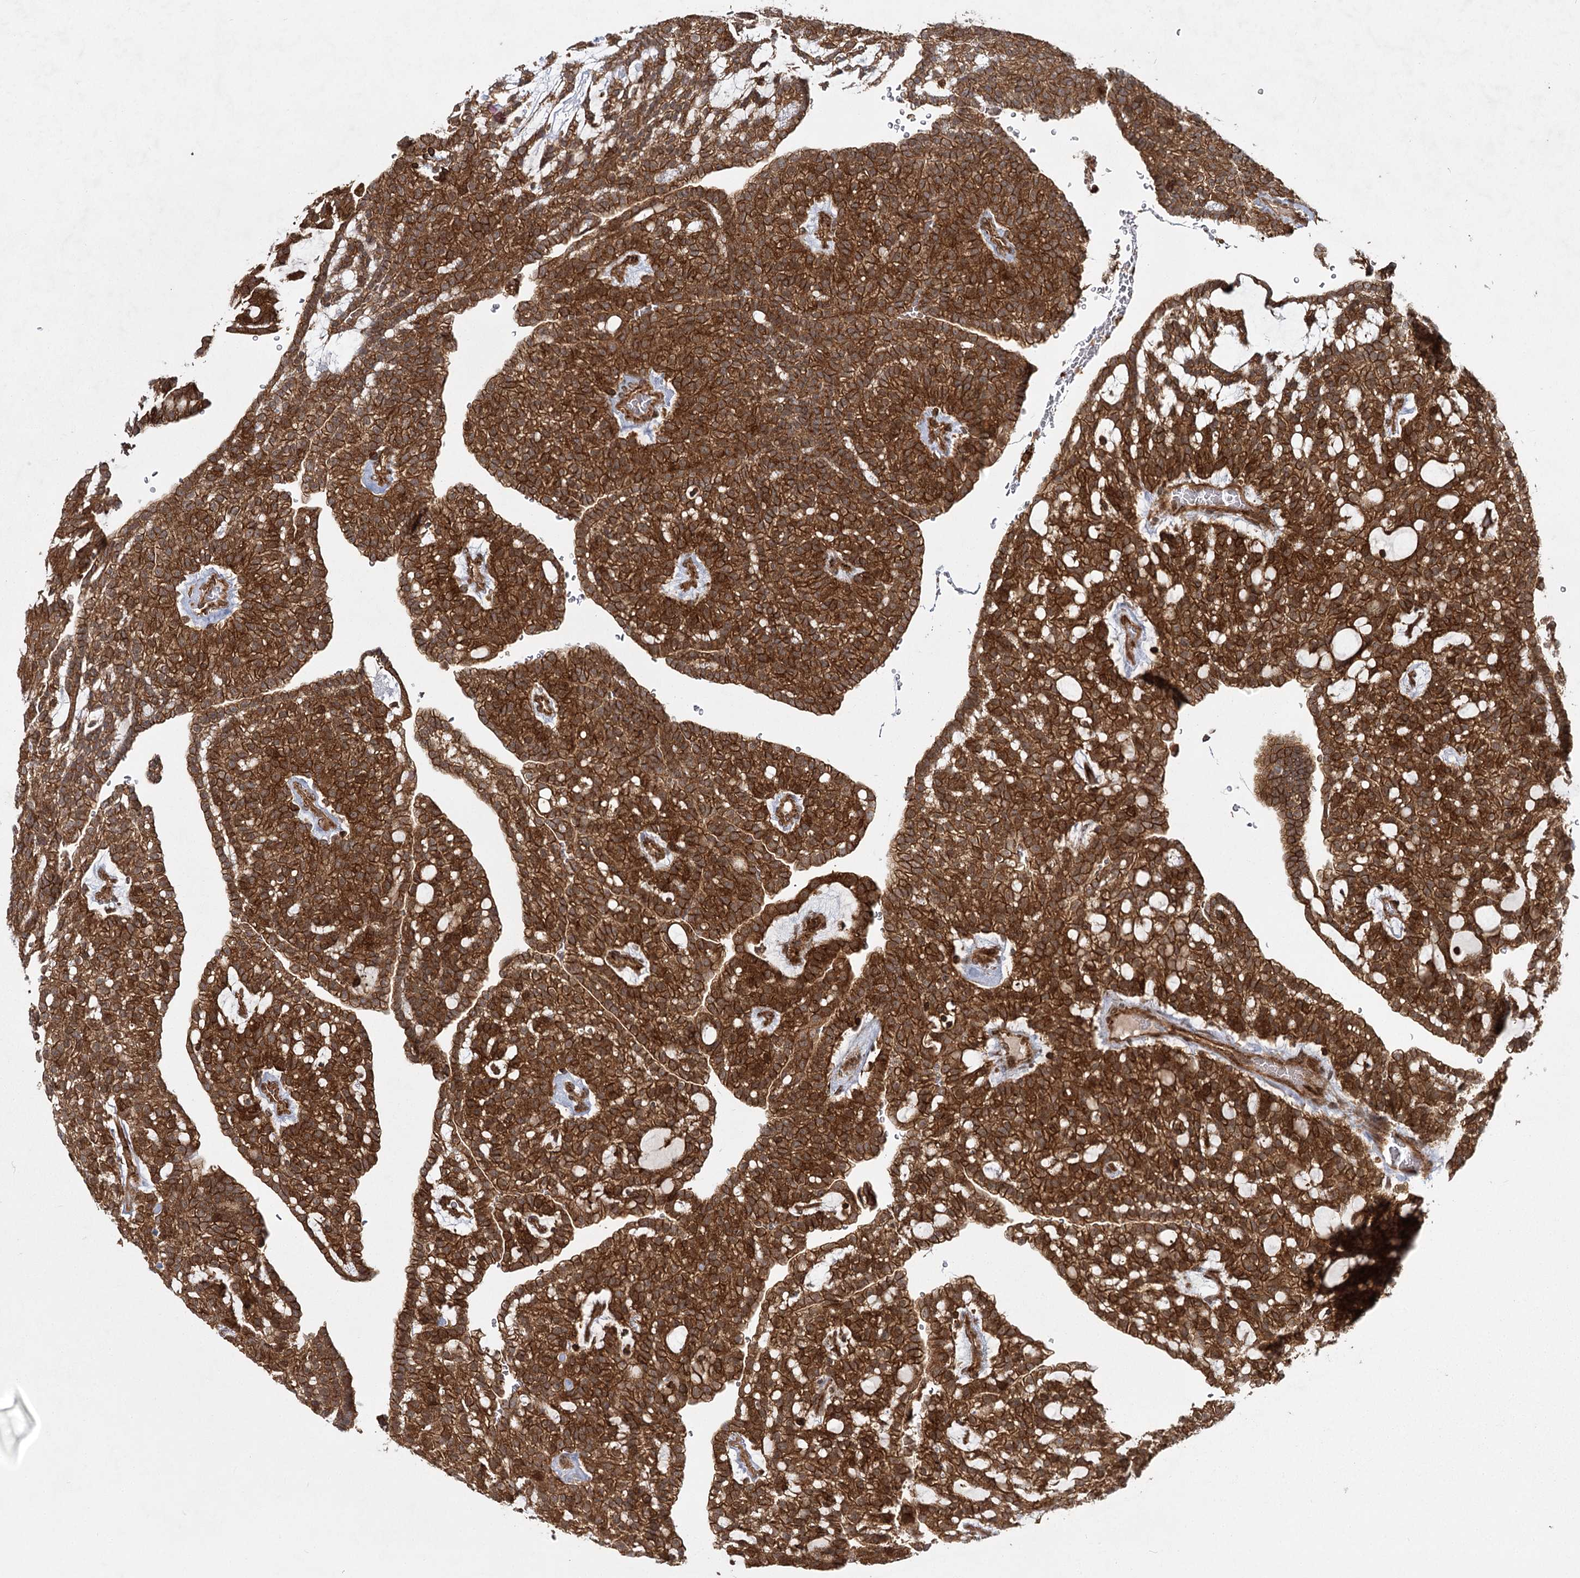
{"staining": {"intensity": "strong", "quantity": ">75%", "location": "cytoplasmic/membranous"}, "tissue": "renal cancer", "cell_type": "Tumor cells", "image_type": "cancer", "snomed": [{"axis": "morphology", "description": "Adenocarcinoma, NOS"}, {"axis": "topography", "description": "Kidney"}], "caption": "Protein expression analysis of renal cancer (adenocarcinoma) demonstrates strong cytoplasmic/membranous staining in approximately >75% of tumor cells.", "gene": "MDFIC", "patient": {"sex": "male", "age": 63}}